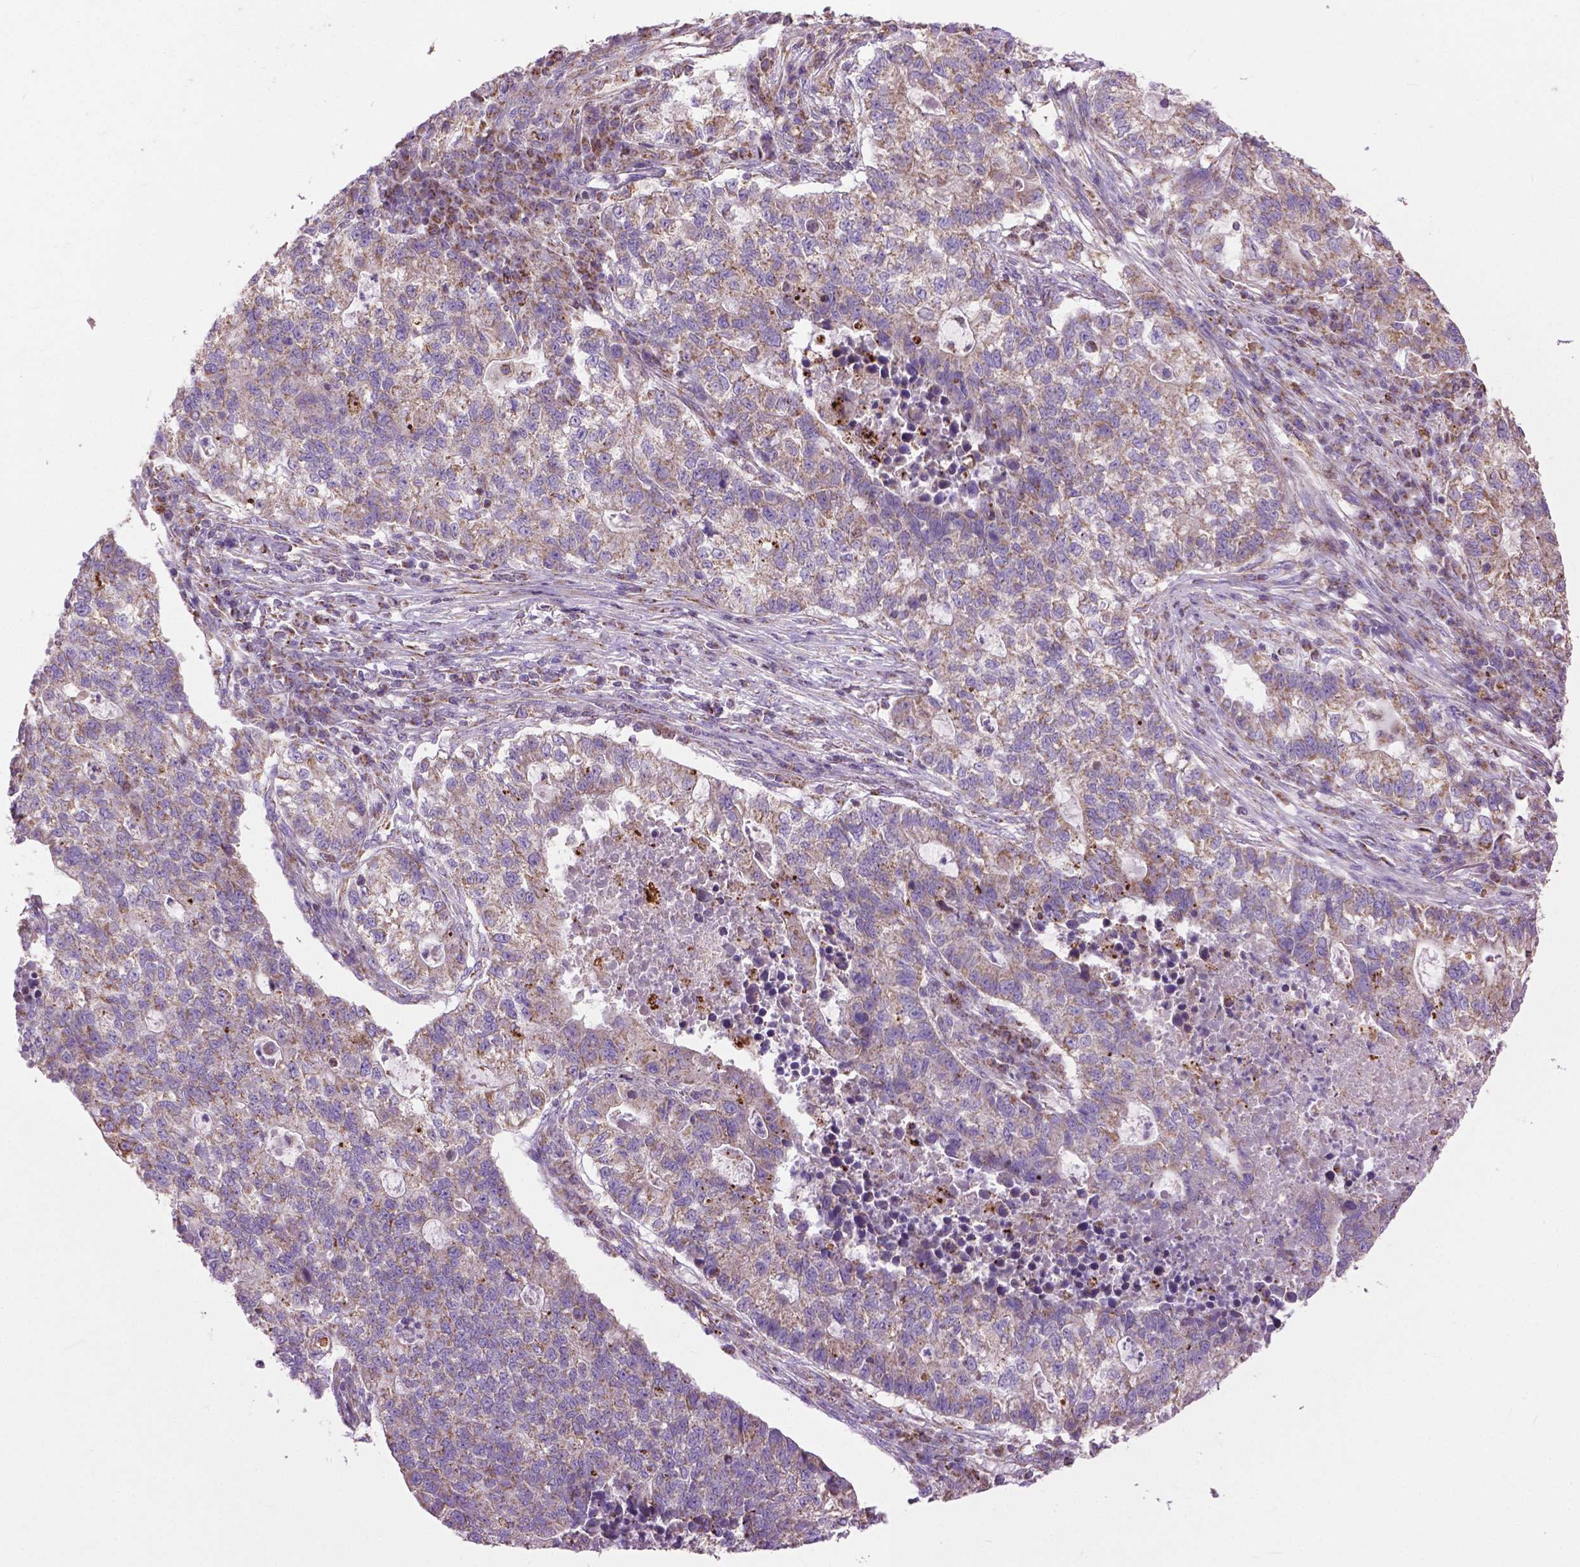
{"staining": {"intensity": "weak", "quantity": ">75%", "location": "cytoplasmic/membranous"}, "tissue": "lung cancer", "cell_type": "Tumor cells", "image_type": "cancer", "snomed": [{"axis": "morphology", "description": "Adenocarcinoma, NOS"}, {"axis": "topography", "description": "Lung"}], "caption": "This is an image of immunohistochemistry (IHC) staining of lung cancer (adenocarcinoma), which shows weak staining in the cytoplasmic/membranous of tumor cells.", "gene": "VDAC1", "patient": {"sex": "male", "age": 57}}